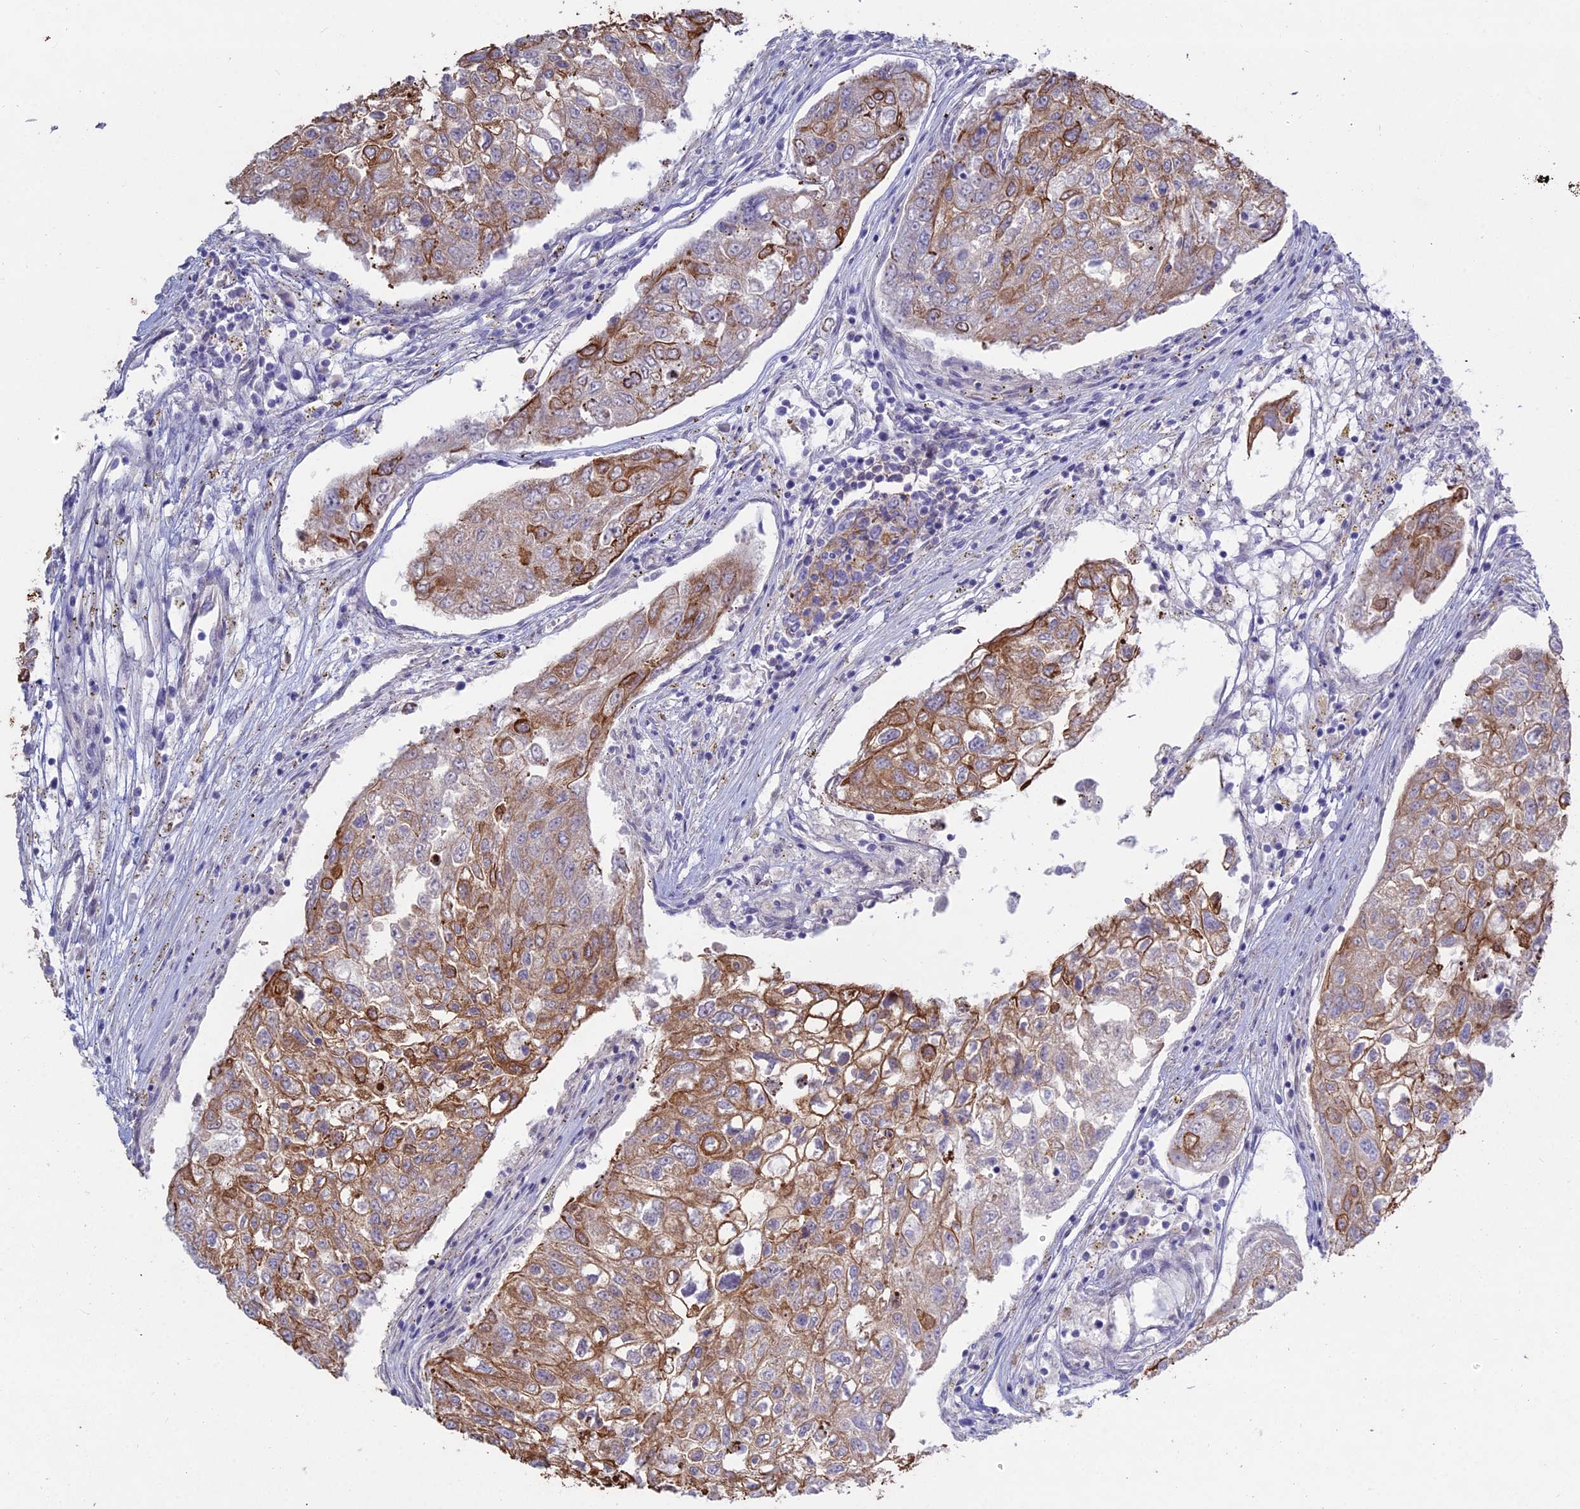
{"staining": {"intensity": "moderate", "quantity": "25%-75%", "location": "cytoplasmic/membranous"}, "tissue": "urothelial cancer", "cell_type": "Tumor cells", "image_type": "cancer", "snomed": [{"axis": "morphology", "description": "Urothelial carcinoma, High grade"}, {"axis": "topography", "description": "Lymph node"}, {"axis": "topography", "description": "Urinary bladder"}], "caption": "Brown immunohistochemical staining in human urothelial cancer displays moderate cytoplasmic/membranous positivity in about 25%-75% of tumor cells.", "gene": "MYO5B", "patient": {"sex": "male", "age": 51}}